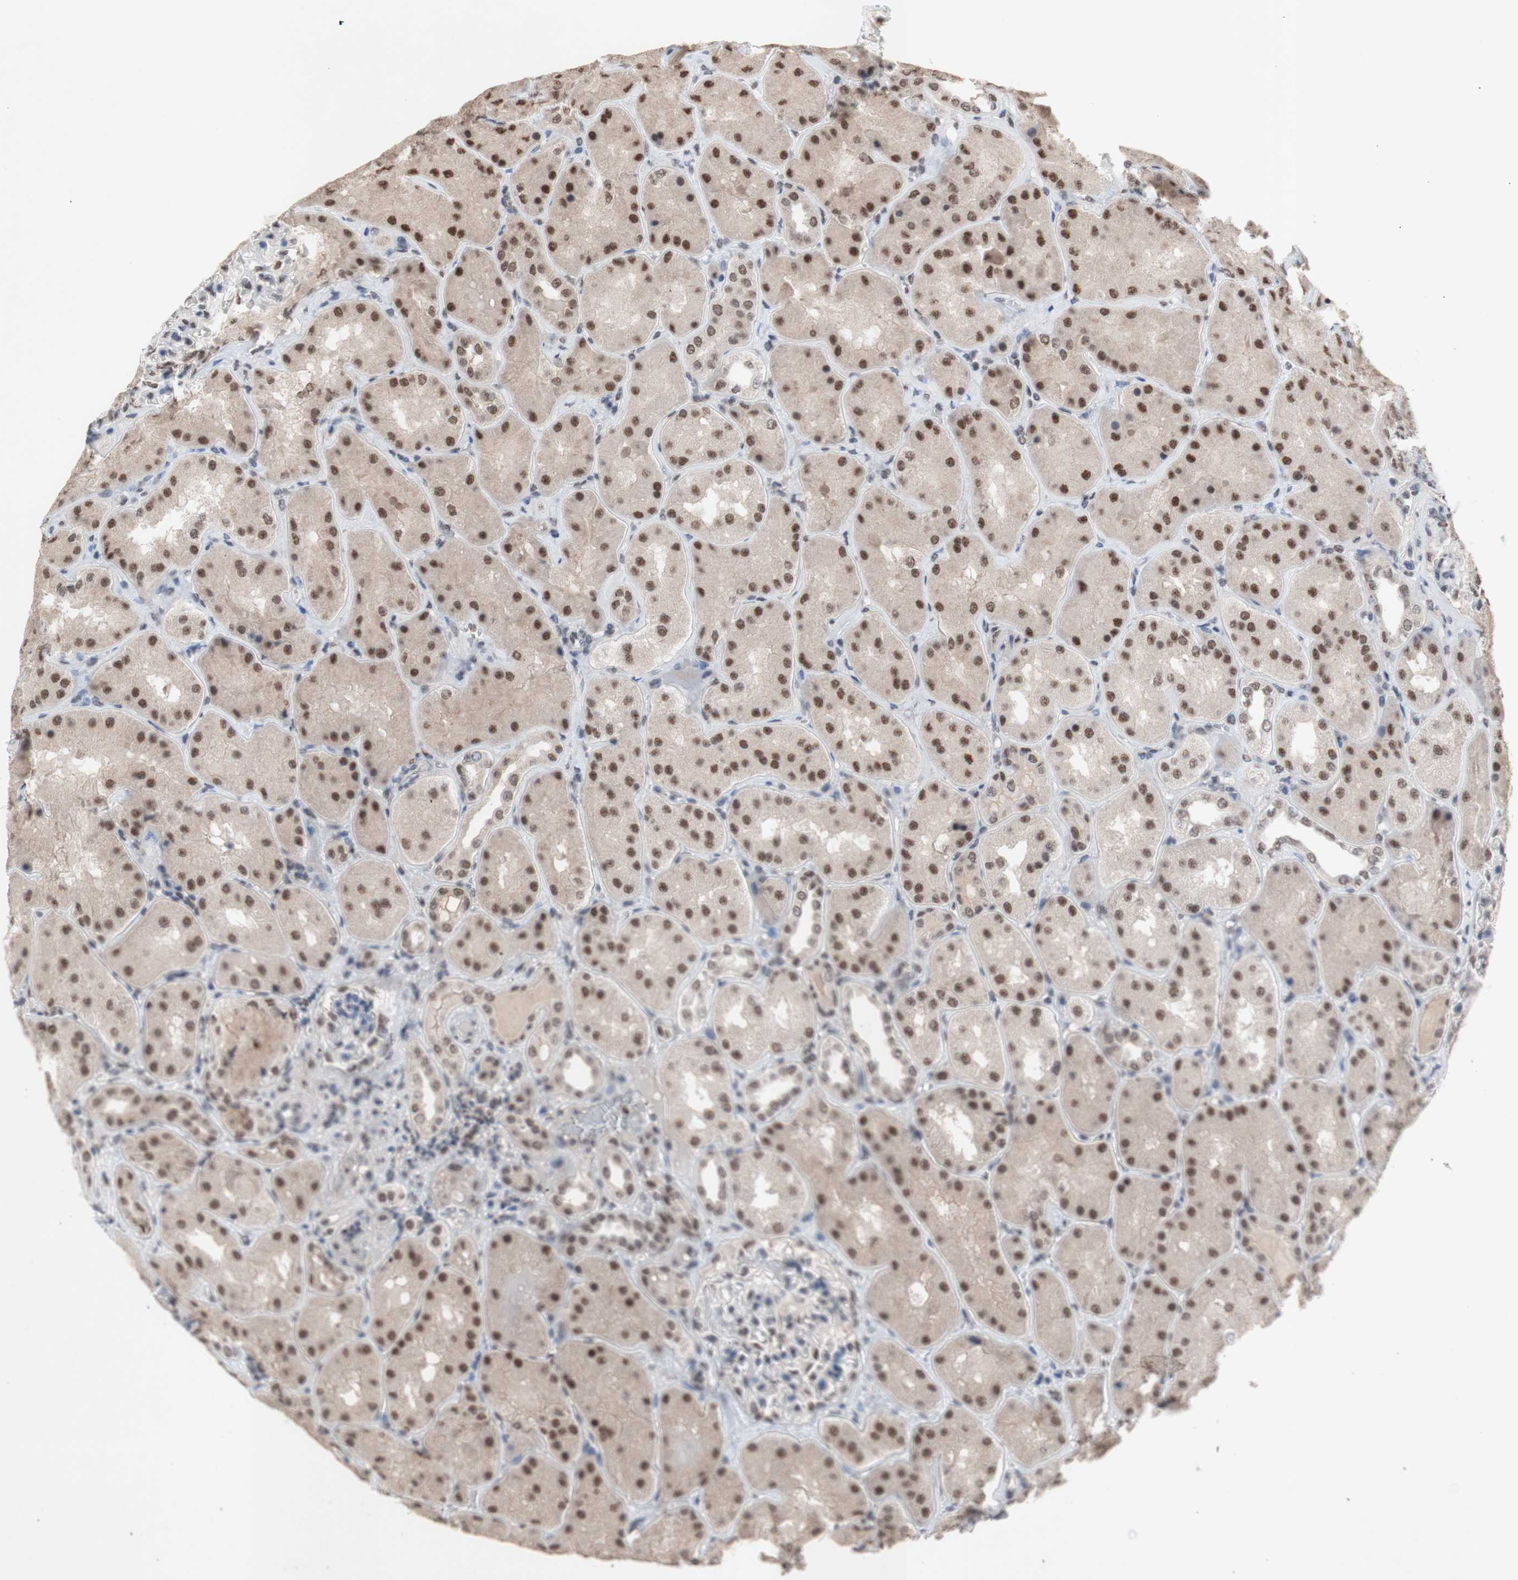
{"staining": {"intensity": "moderate", "quantity": "25%-75%", "location": "nuclear"}, "tissue": "kidney", "cell_type": "Cells in glomeruli", "image_type": "normal", "snomed": [{"axis": "morphology", "description": "Normal tissue, NOS"}, {"axis": "topography", "description": "Kidney"}], "caption": "DAB (3,3'-diaminobenzidine) immunohistochemical staining of unremarkable human kidney shows moderate nuclear protein staining in about 25%-75% of cells in glomeruli.", "gene": "SFPQ", "patient": {"sex": "female", "age": 56}}